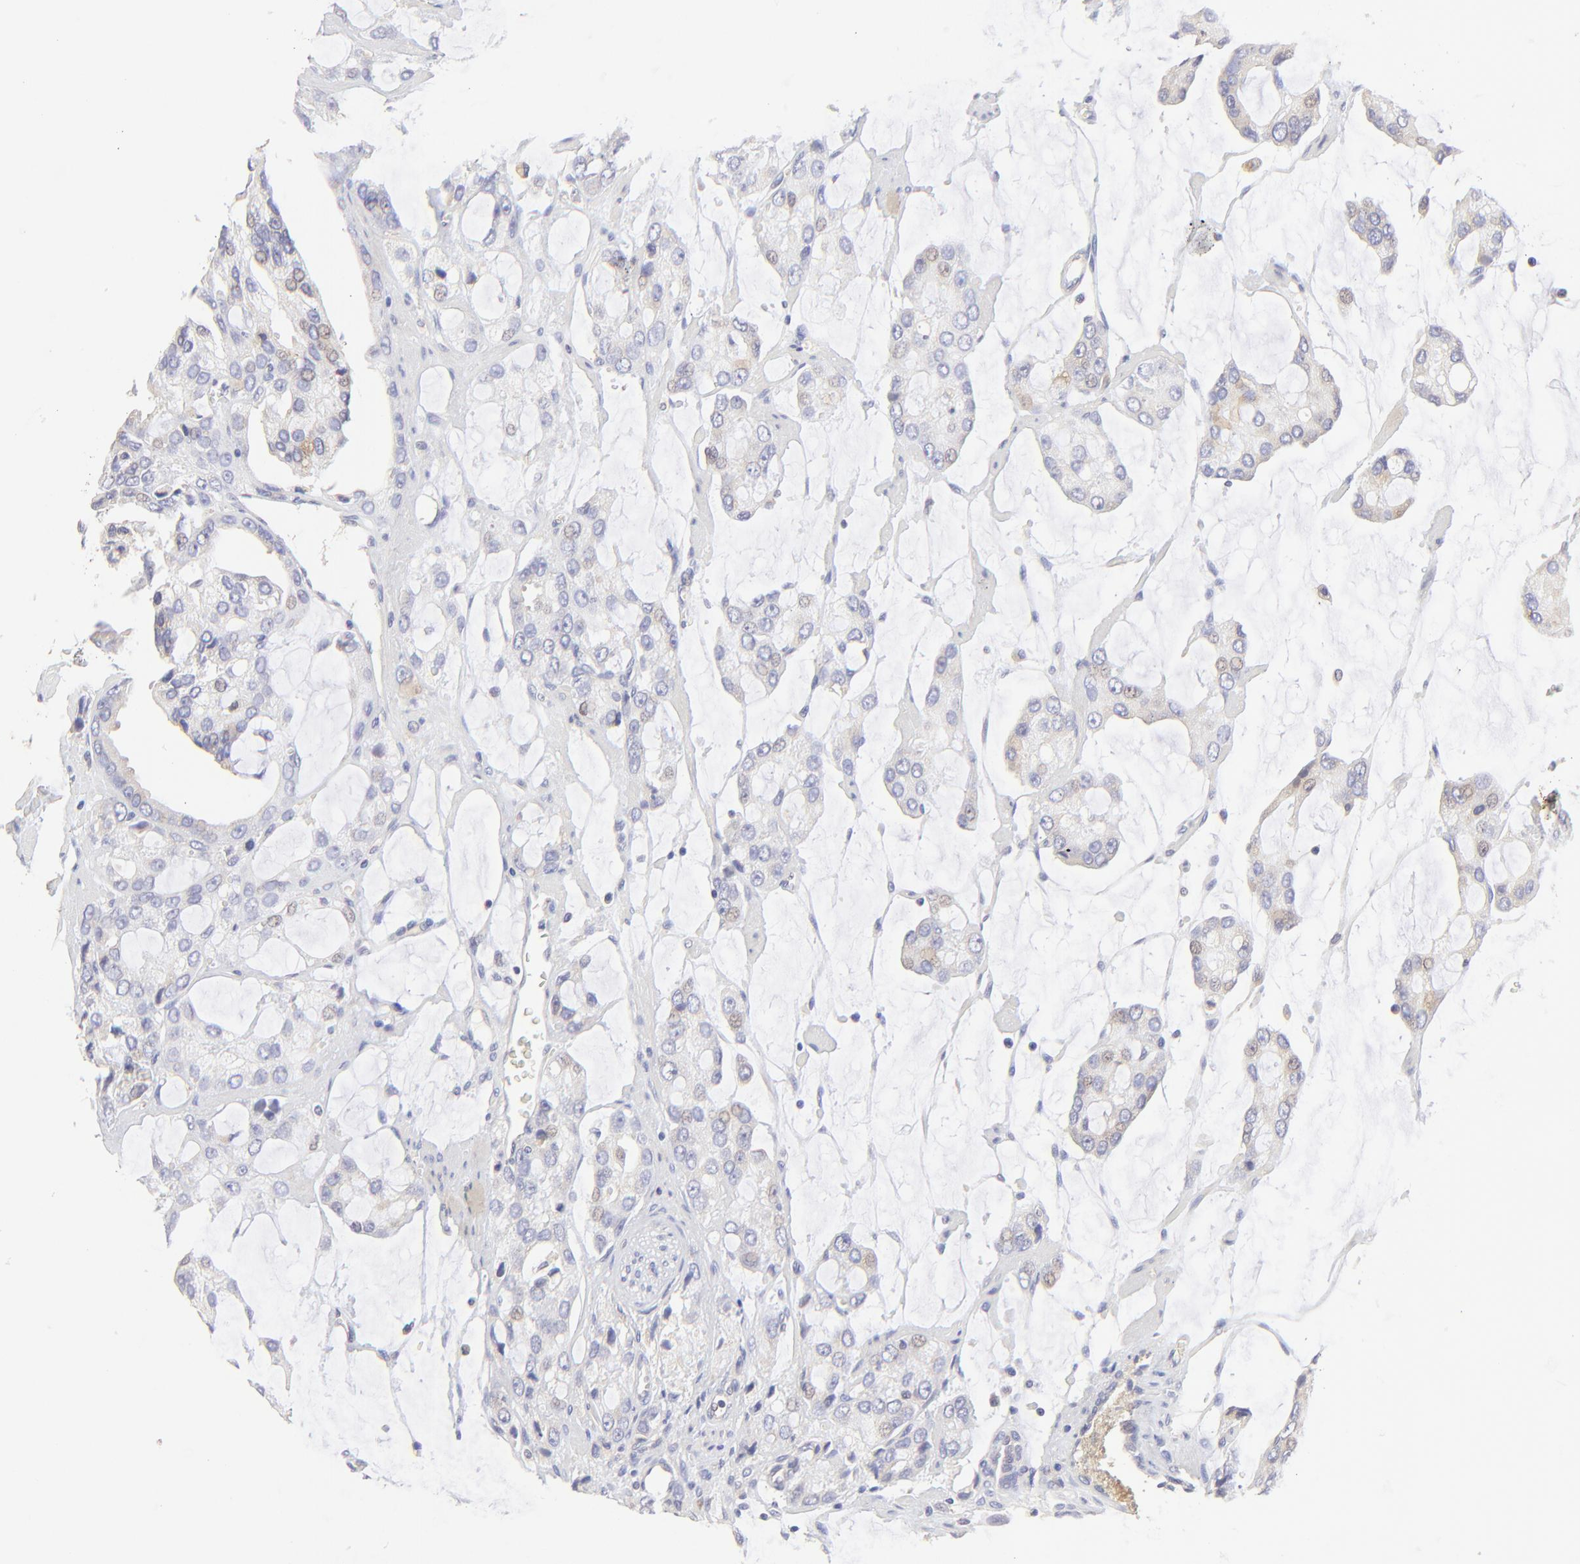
{"staining": {"intensity": "negative", "quantity": "none", "location": "none"}, "tissue": "prostate cancer", "cell_type": "Tumor cells", "image_type": "cancer", "snomed": [{"axis": "morphology", "description": "Adenocarcinoma, High grade"}, {"axis": "topography", "description": "Prostate"}], "caption": "Prostate cancer (adenocarcinoma (high-grade)) was stained to show a protein in brown. There is no significant staining in tumor cells.", "gene": "LHFPL1", "patient": {"sex": "male", "age": 67}}